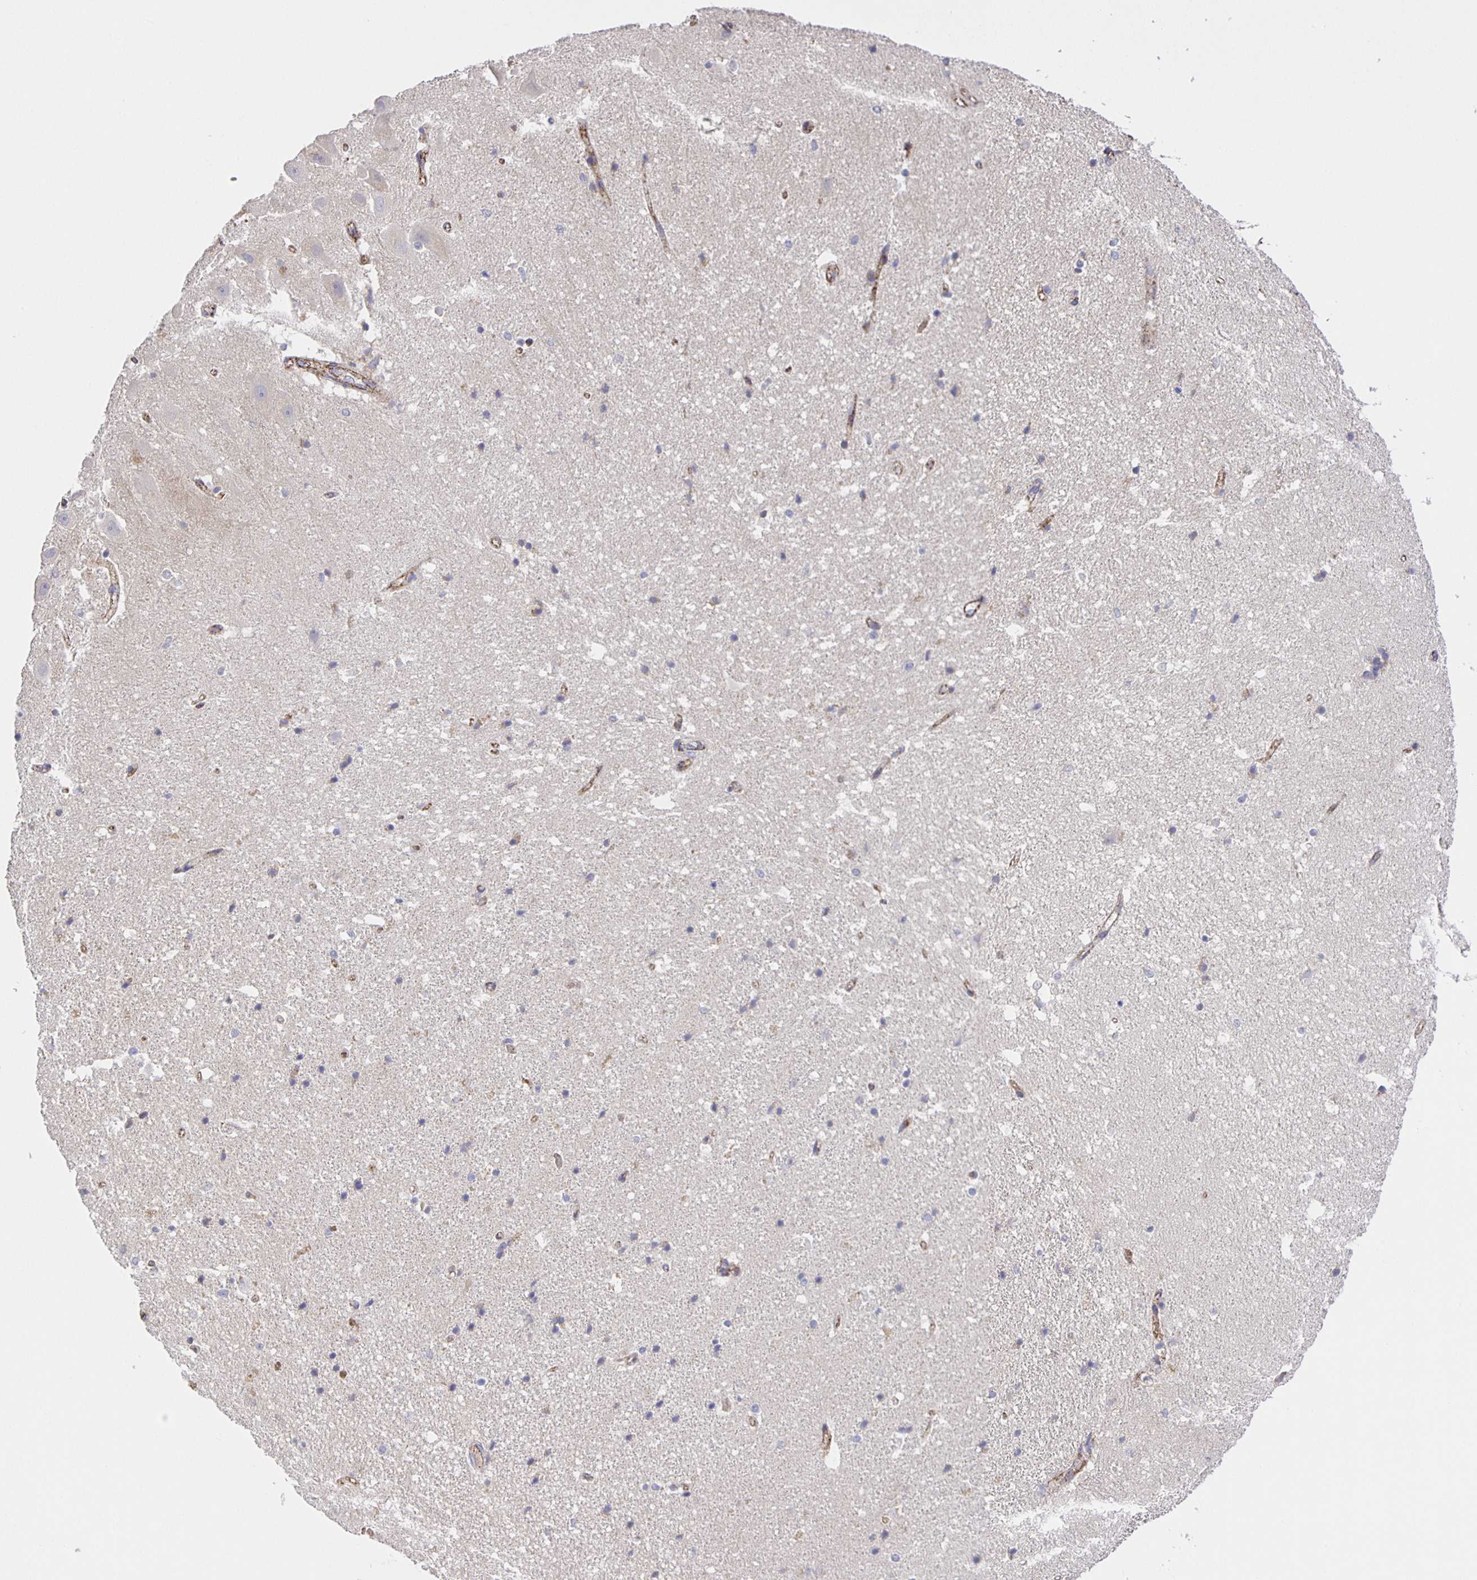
{"staining": {"intensity": "negative", "quantity": "none", "location": "none"}, "tissue": "hippocampus", "cell_type": "Glial cells", "image_type": "normal", "snomed": [{"axis": "morphology", "description": "Normal tissue, NOS"}, {"axis": "topography", "description": "Hippocampus"}], "caption": "Immunohistochemistry of unremarkable human hippocampus reveals no staining in glial cells.", "gene": "JMJD4", "patient": {"sex": "male", "age": 63}}